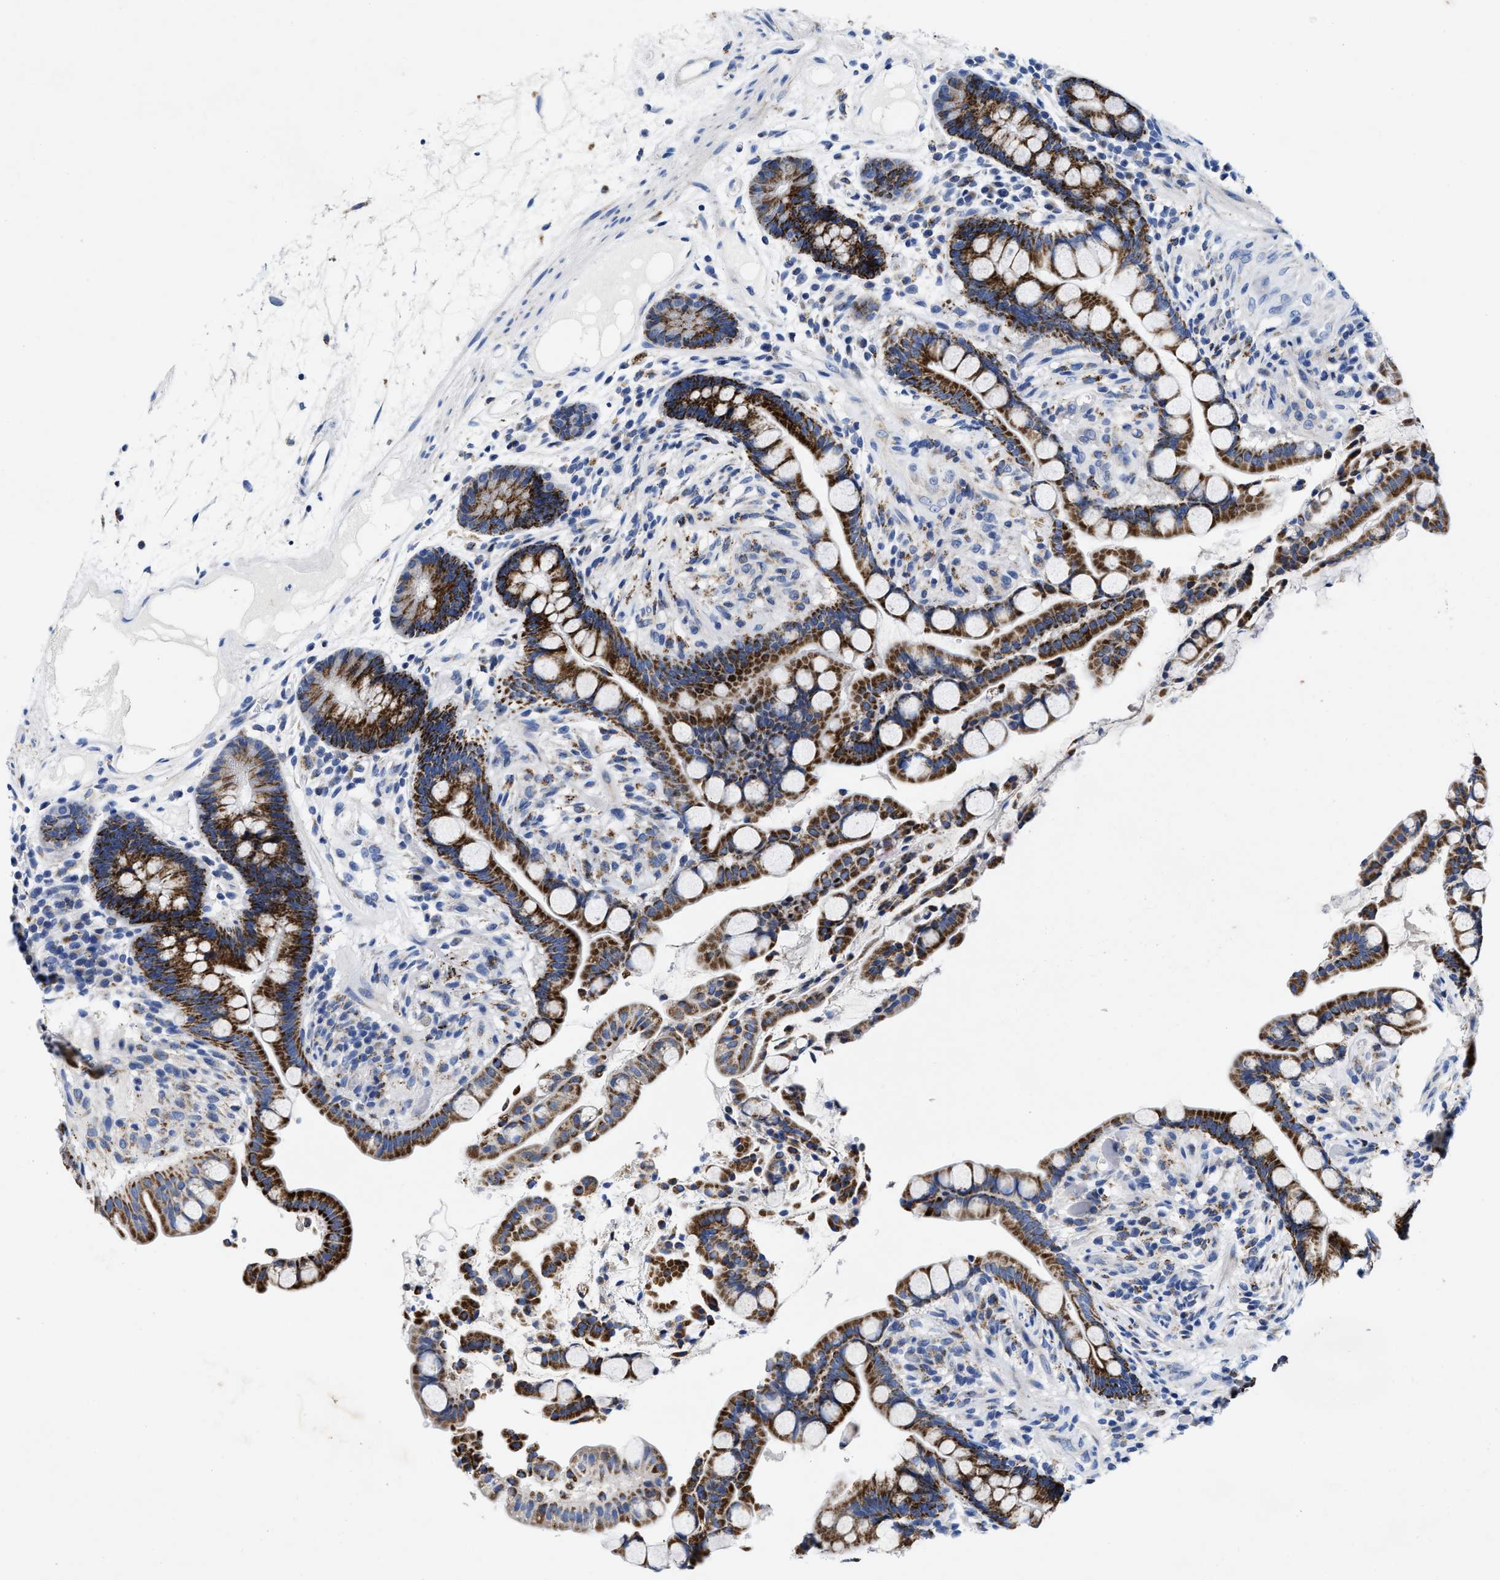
{"staining": {"intensity": "negative", "quantity": "none", "location": "none"}, "tissue": "colon", "cell_type": "Endothelial cells", "image_type": "normal", "snomed": [{"axis": "morphology", "description": "Normal tissue, NOS"}, {"axis": "topography", "description": "Colon"}], "caption": "IHC image of normal colon: human colon stained with DAB (3,3'-diaminobenzidine) shows no significant protein expression in endothelial cells.", "gene": "TBRG4", "patient": {"sex": "male", "age": 73}}